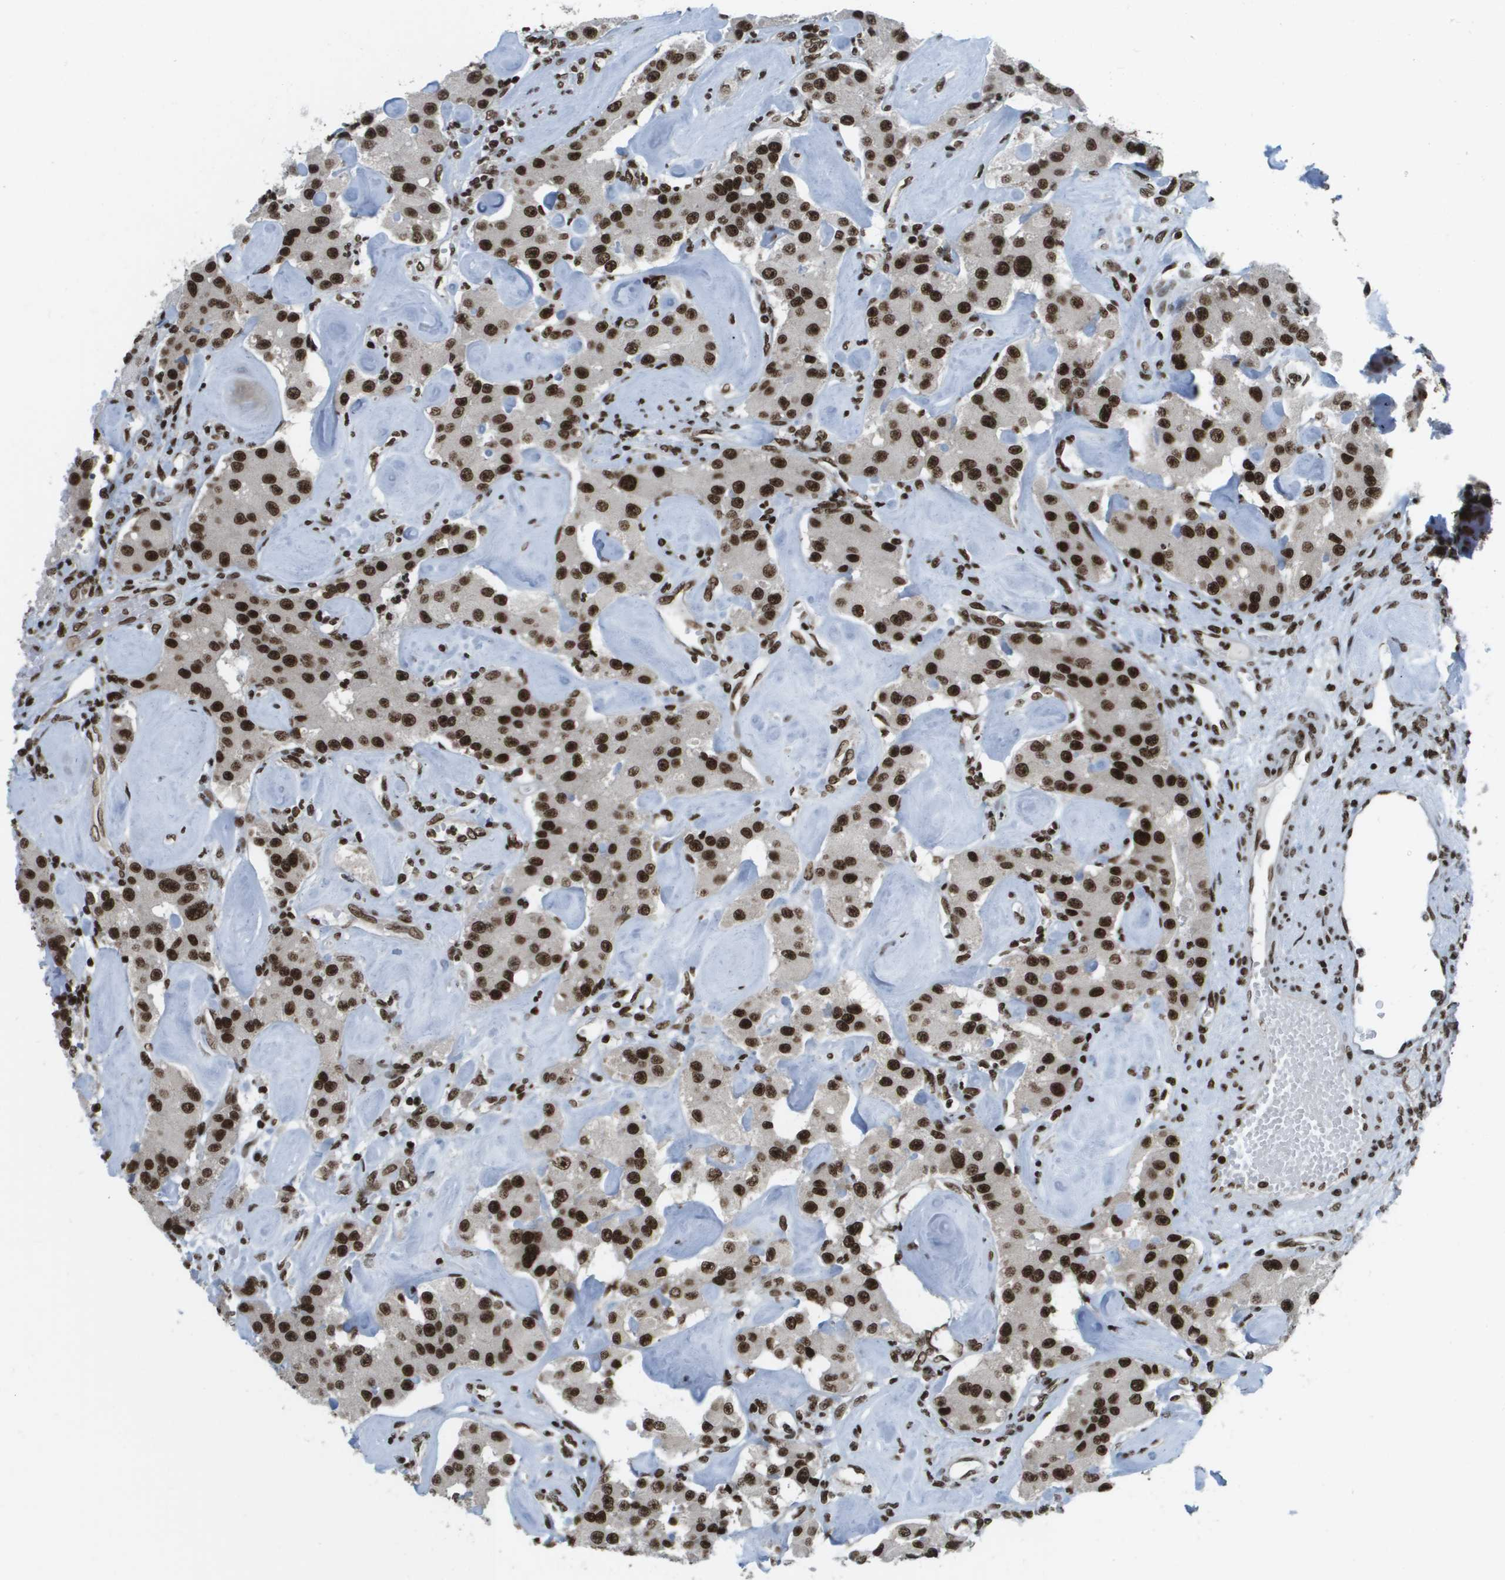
{"staining": {"intensity": "strong", "quantity": ">75%", "location": "nuclear"}, "tissue": "carcinoid", "cell_type": "Tumor cells", "image_type": "cancer", "snomed": [{"axis": "morphology", "description": "Carcinoid, malignant, NOS"}, {"axis": "topography", "description": "Pancreas"}], "caption": "This is an image of immunohistochemistry (IHC) staining of carcinoid, which shows strong staining in the nuclear of tumor cells.", "gene": "GLYR1", "patient": {"sex": "male", "age": 41}}